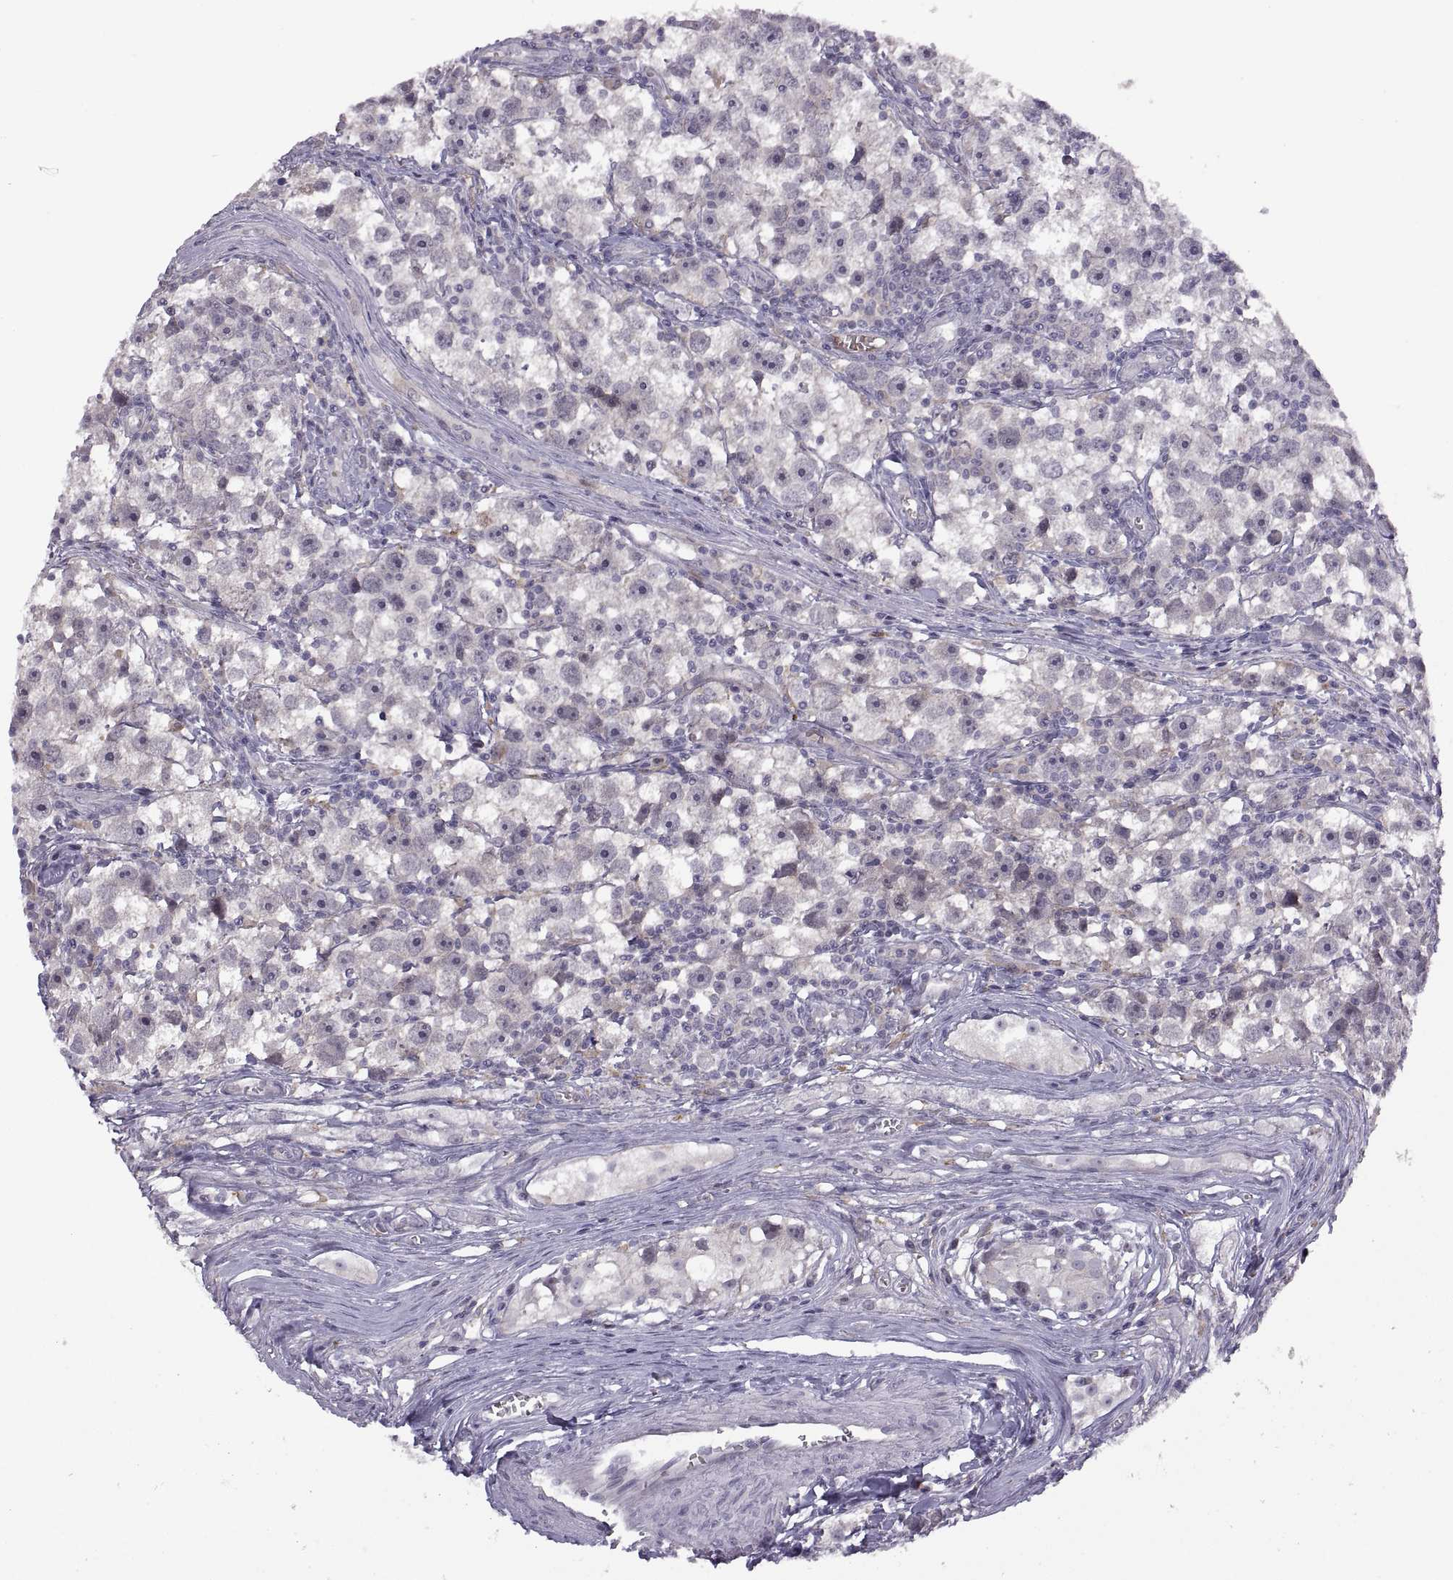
{"staining": {"intensity": "negative", "quantity": "none", "location": "none"}, "tissue": "testis cancer", "cell_type": "Tumor cells", "image_type": "cancer", "snomed": [{"axis": "morphology", "description": "Seminoma, NOS"}, {"axis": "topography", "description": "Testis"}], "caption": "Seminoma (testis) was stained to show a protein in brown. There is no significant staining in tumor cells. Brightfield microscopy of immunohistochemistry stained with DAB (3,3'-diaminobenzidine) (brown) and hematoxylin (blue), captured at high magnification.", "gene": "MEIOC", "patient": {"sex": "male", "age": 30}}